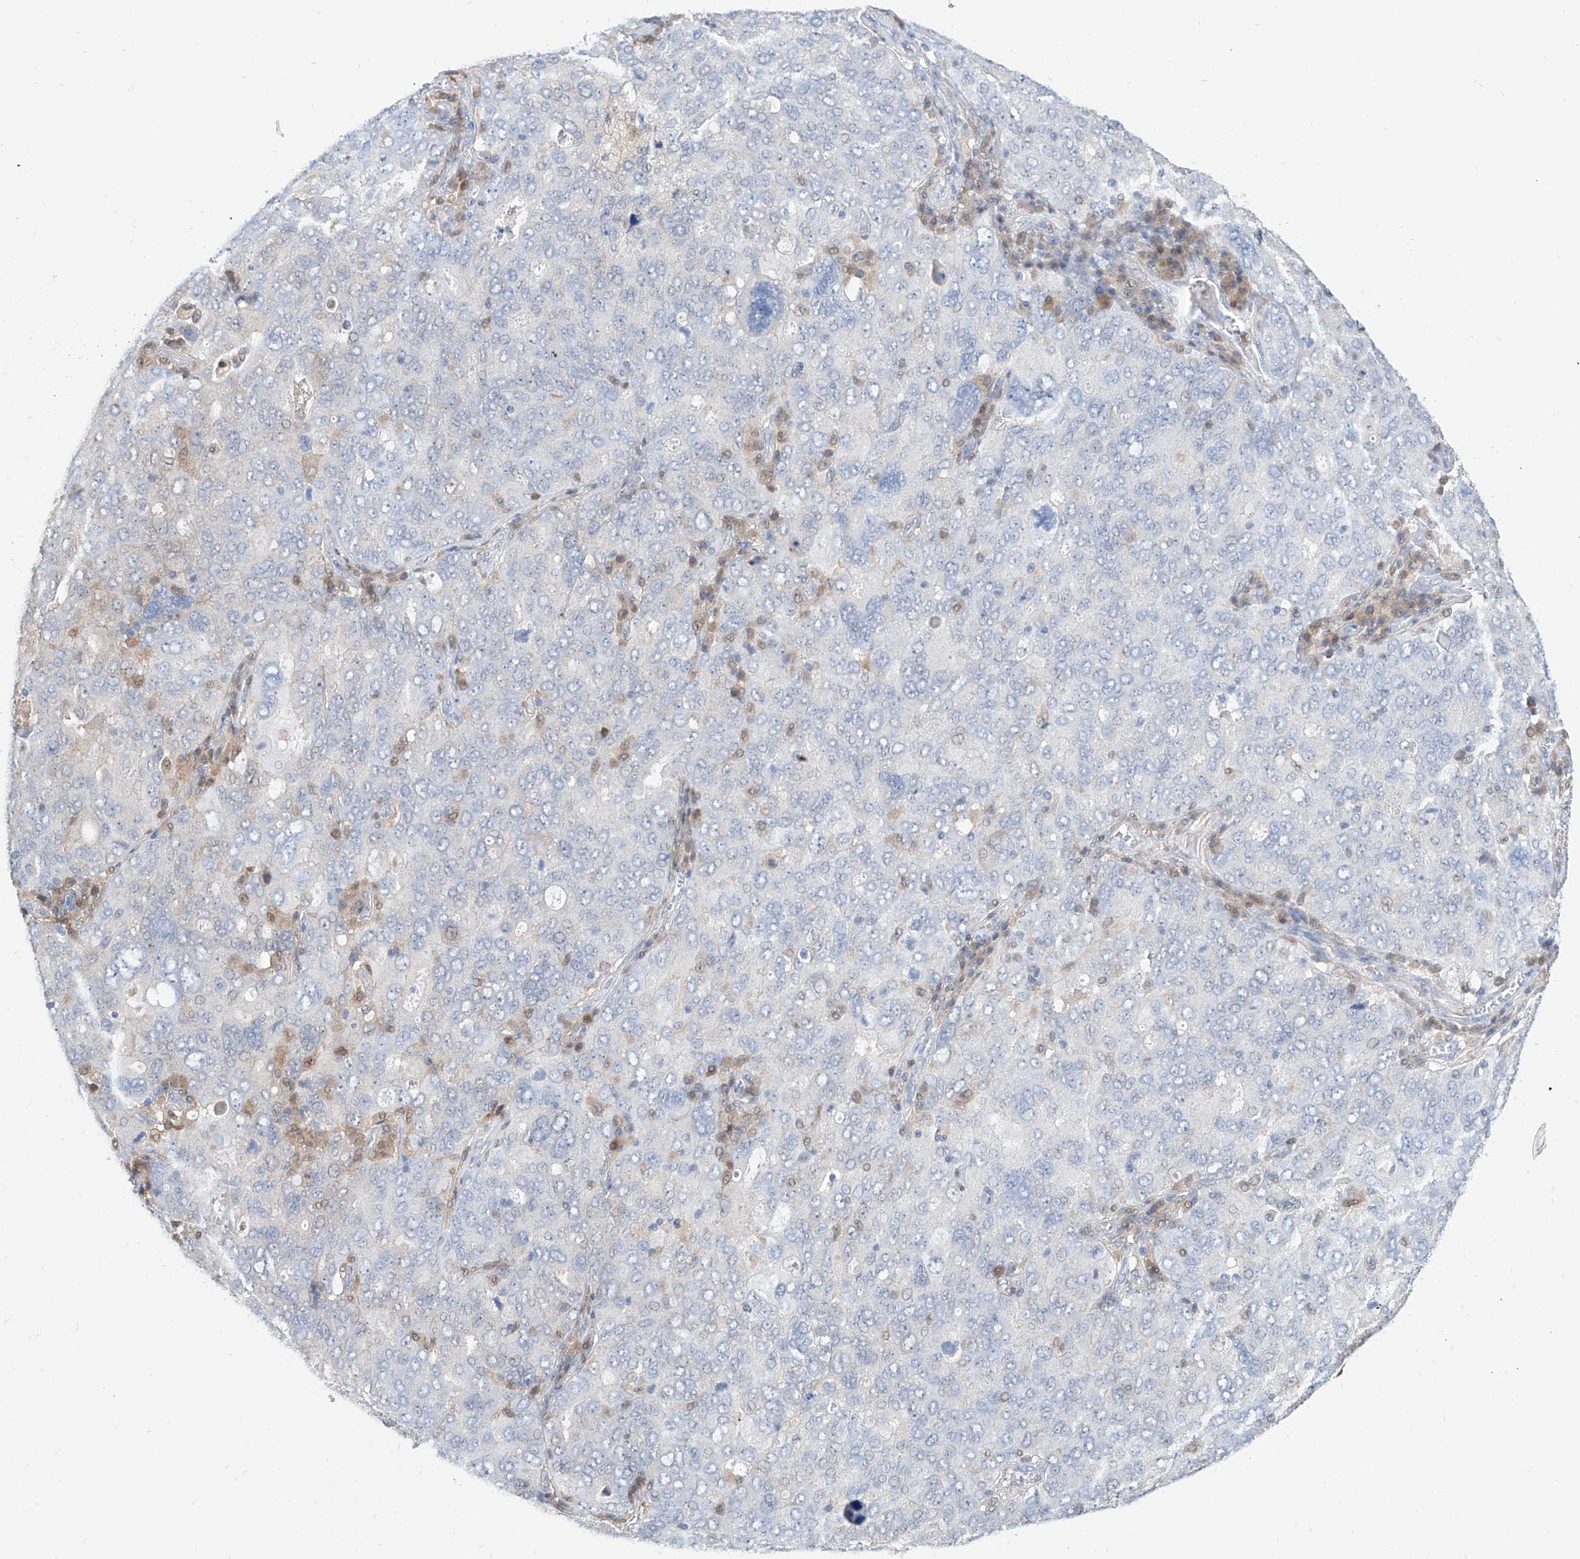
{"staining": {"intensity": "negative", "quantity": "none", "location": "none"}, "tissue": "ovarian cancer", "cell_type": "Tumor cells", "image_type": "cancer", "snomed": [{"axis": "morphology", "description": "Carcinoma, endometroid"}, {"axis": "topography", "description": "Ovary"}], "caption": "Immunohistochemistry of endometroid carcinoma (ovarian) displays no staining in tumor cells.", "gene": "PDXK", "patient": {"sex": "female", "age": 62}}